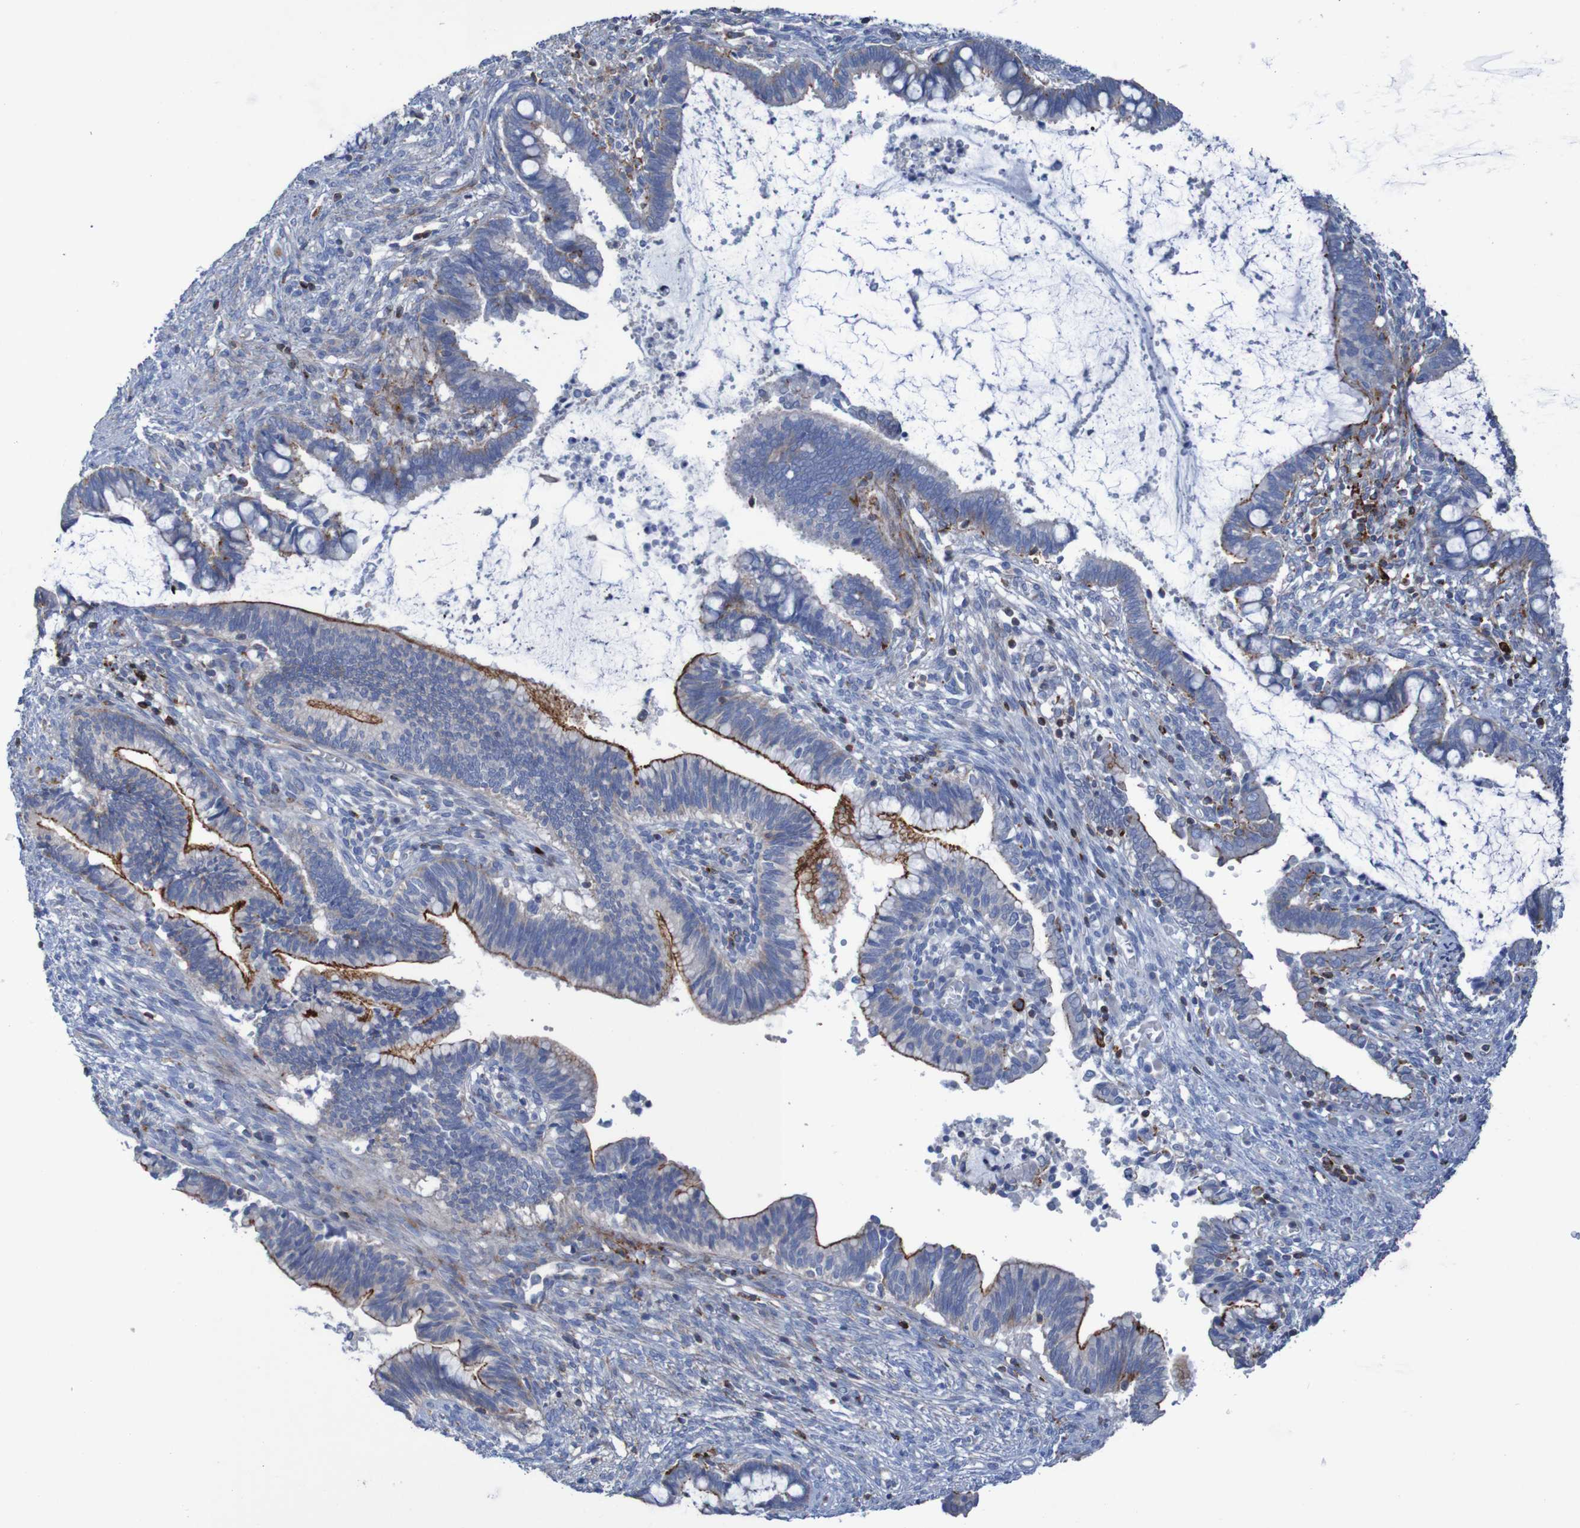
{"staining": {"intensity": "strong", "quantity": "25%-75%", "location": "cytoplasmic/membranous"}, "tissue": "cervical cancer", "cell_type": "Tumor cells", "image_type": "cancer", "snomed": [{"axis": "morphology", "description": "Adenocarcinoma, NOS"}, {"axis": "topography", "description": "Cervix"}], "caption": "Cervical adenocarcinoma stained with DAB (3,3'-diaminobenzidine) immunohistochemistry demonstrates high levels of strong cytoplasmic/membranous staining in about 25%-75% of tumor cells.", "gene": "RNF182", "patient": {"sex": "female", "age": 44}}